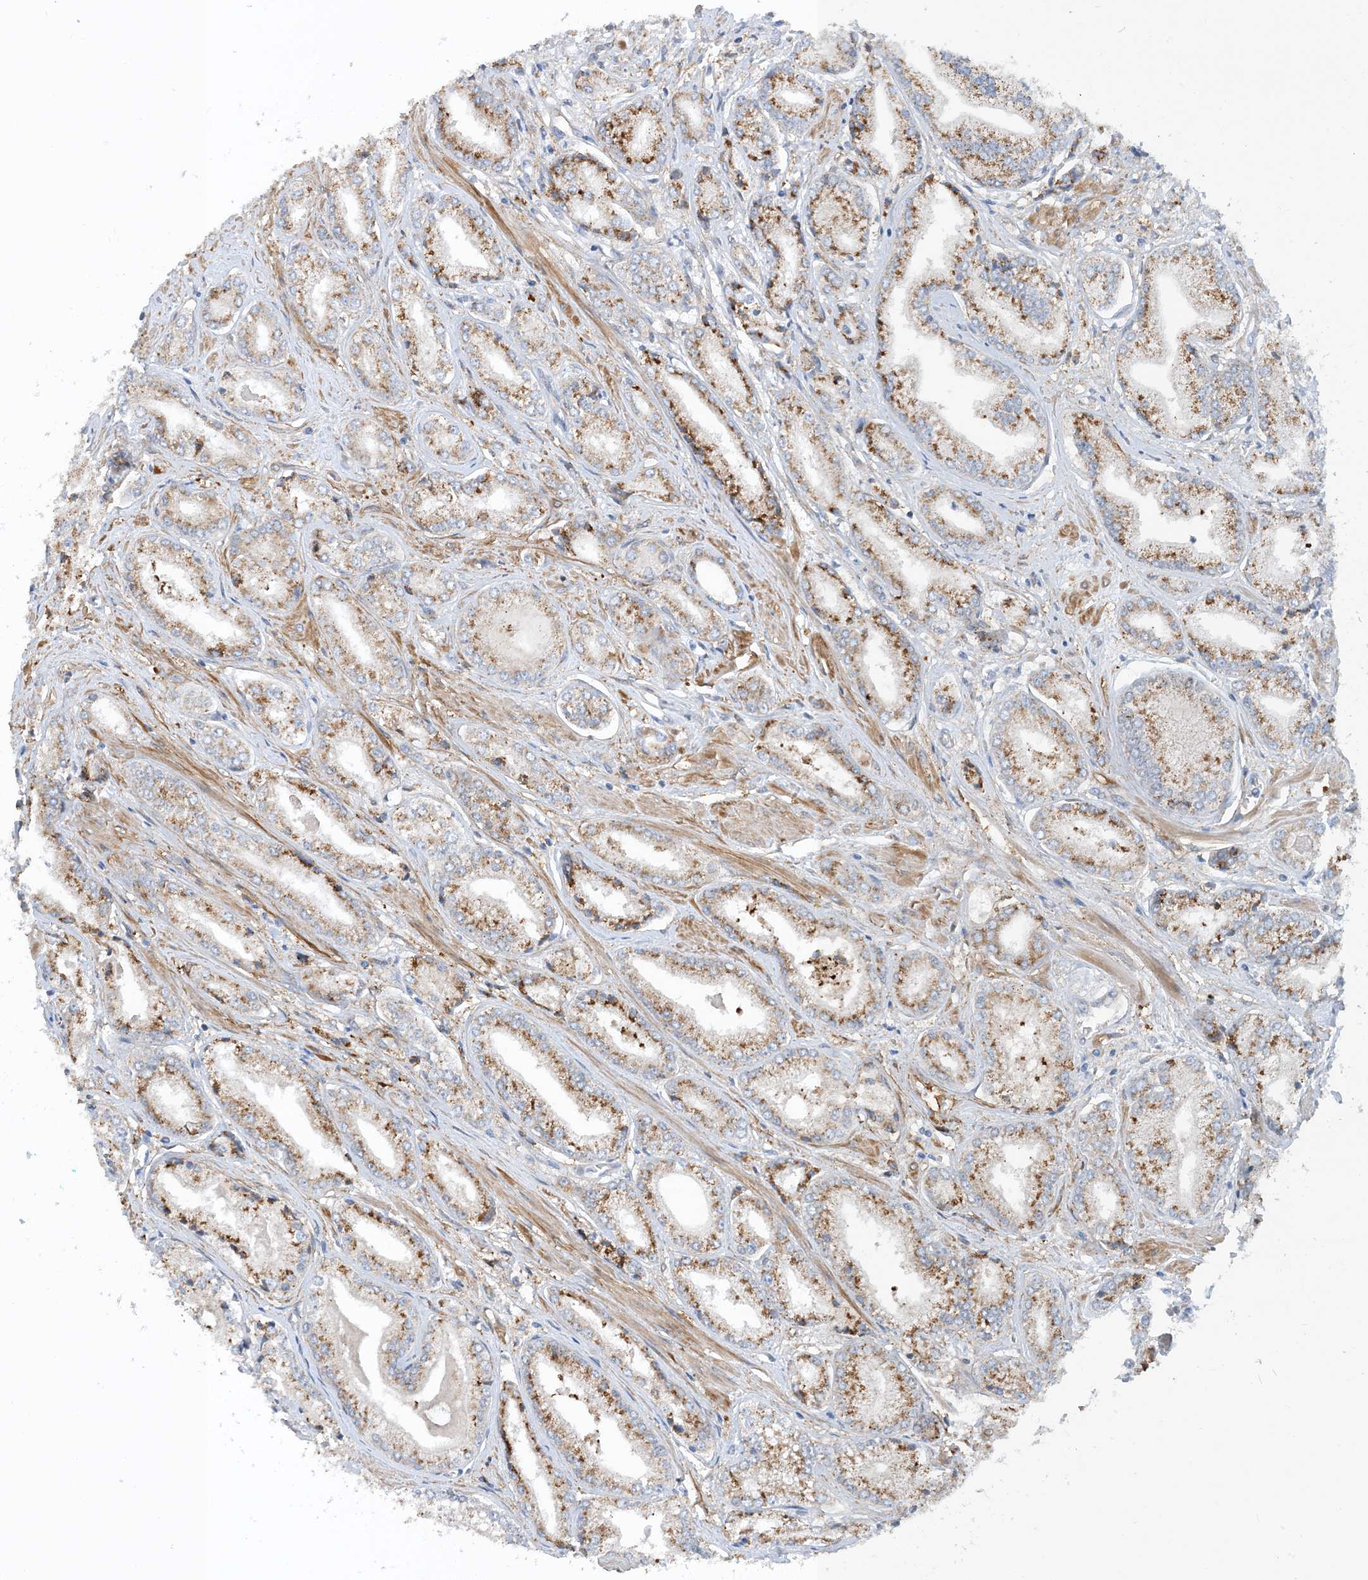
{"staining": {"intensity": "moderate", "quantity": ">75%", "location": "cytoplasmic/membranous"}, "tissue": "prostate cancer", "cell_type": "Tumor cells", "image_type": "cancer", "snomed": [{"axis": "morphology", "description": "Adenocarcinoma, Low grade"}, {"axis": "topography", "description": "Prostate"}], "caption": "This histopathology image displays immunohistochemistry (IHC) staining of human prostate low-grade adenocarcinoma, with medium moderate cytoplasmic/membranous positivity in approximately >75% of tumor cells.", "gene": "EIF2A", "patient": {"sex": "male", "age": 60}}